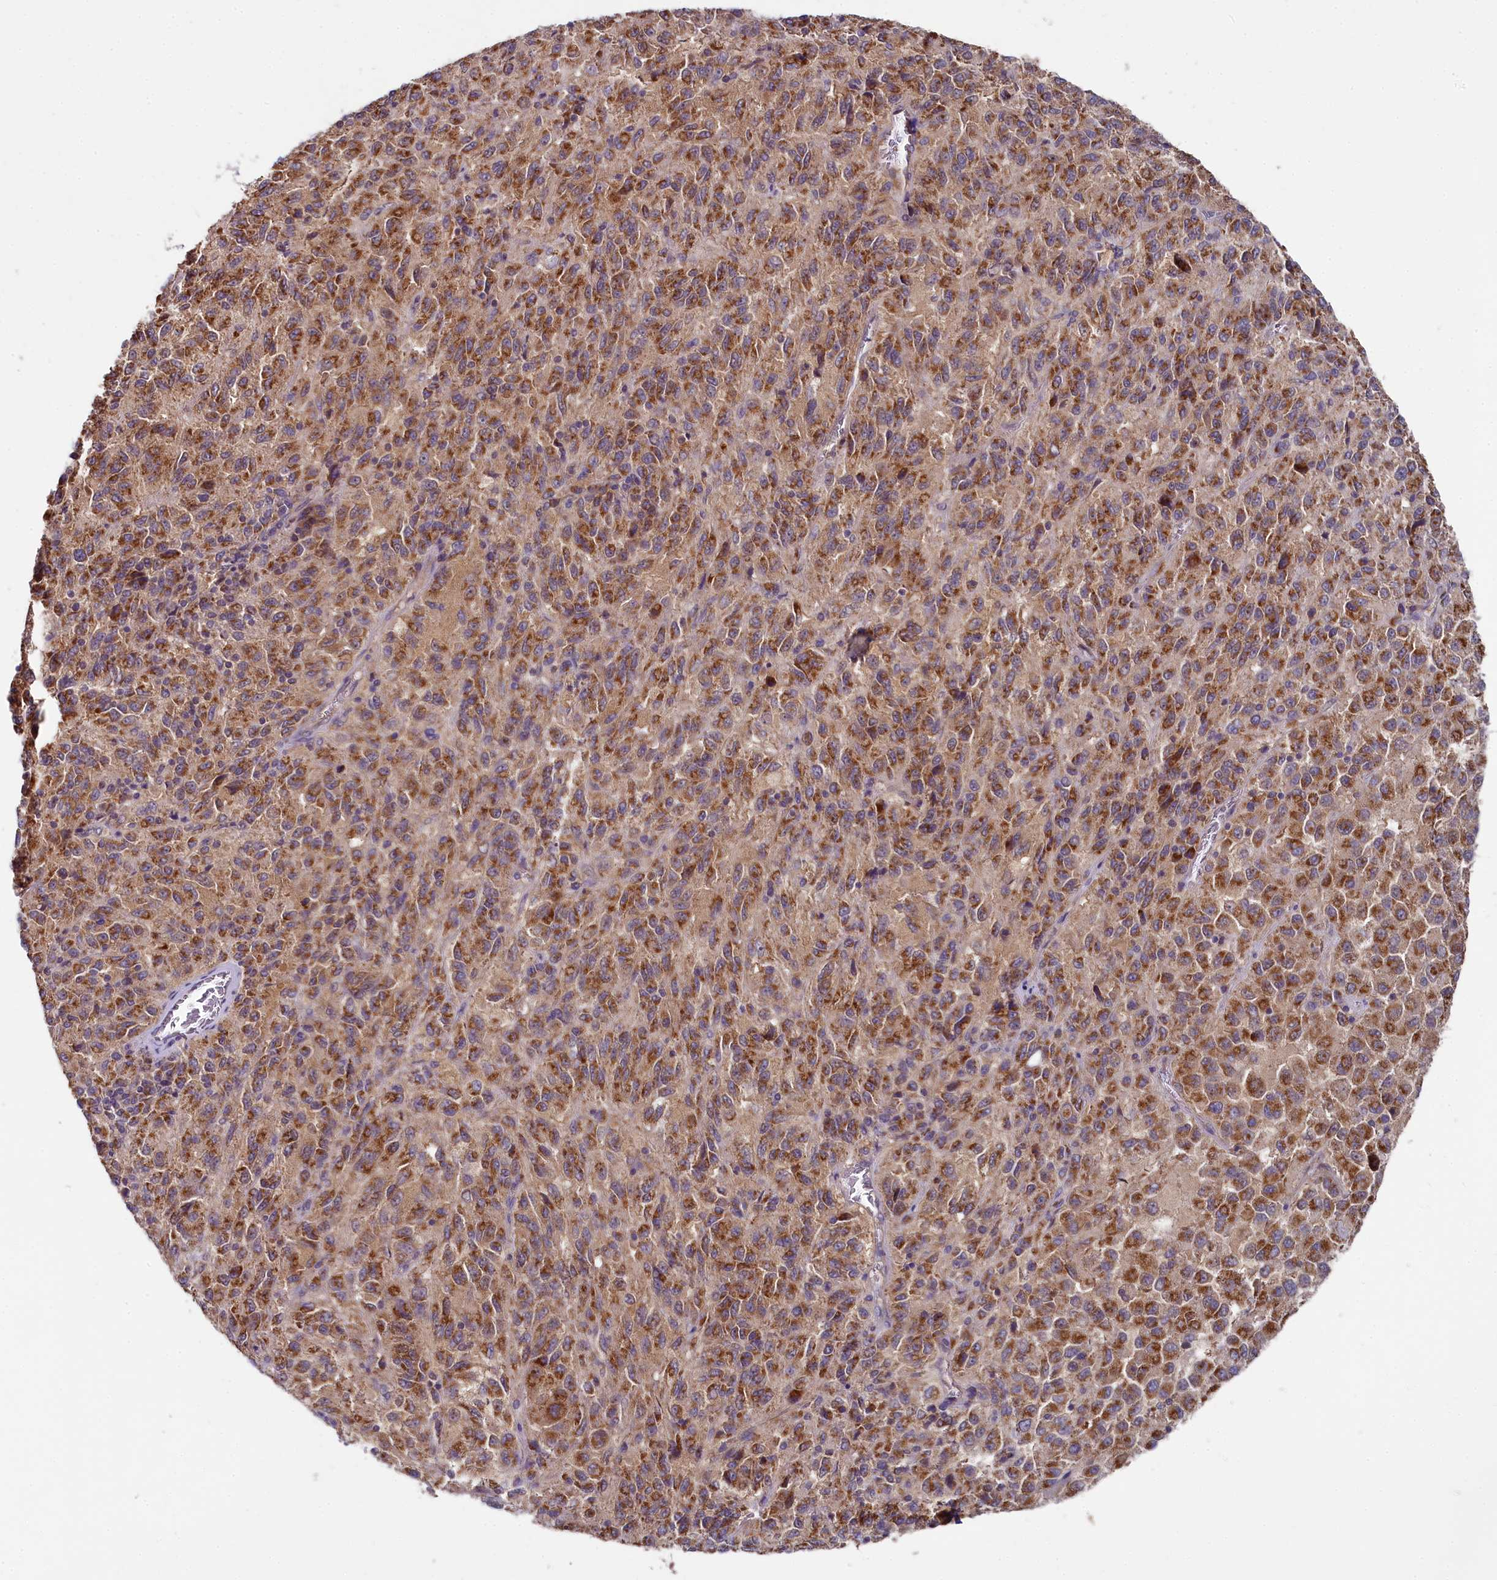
{"staining": {"intensity": "moderate", "quantity": ">75%", "location": "cytoplasmic/membranous"}, "tissue": "melanoma", "cell_type": "Tumor cells", "image_type": "cancer", "snomed": [{"axis": "morphology", "description": "Malignant melanoma, Metastatic site"}, {"axis": "topography", "description": "Lung"}], "caption": "Protein staining by IHC displays moderate cytoplasmic/membranous expression in about >75% of tumor cells in melanoma.", "gene": "MRPL57", "patient": {"sex": "male", "age": 64}}